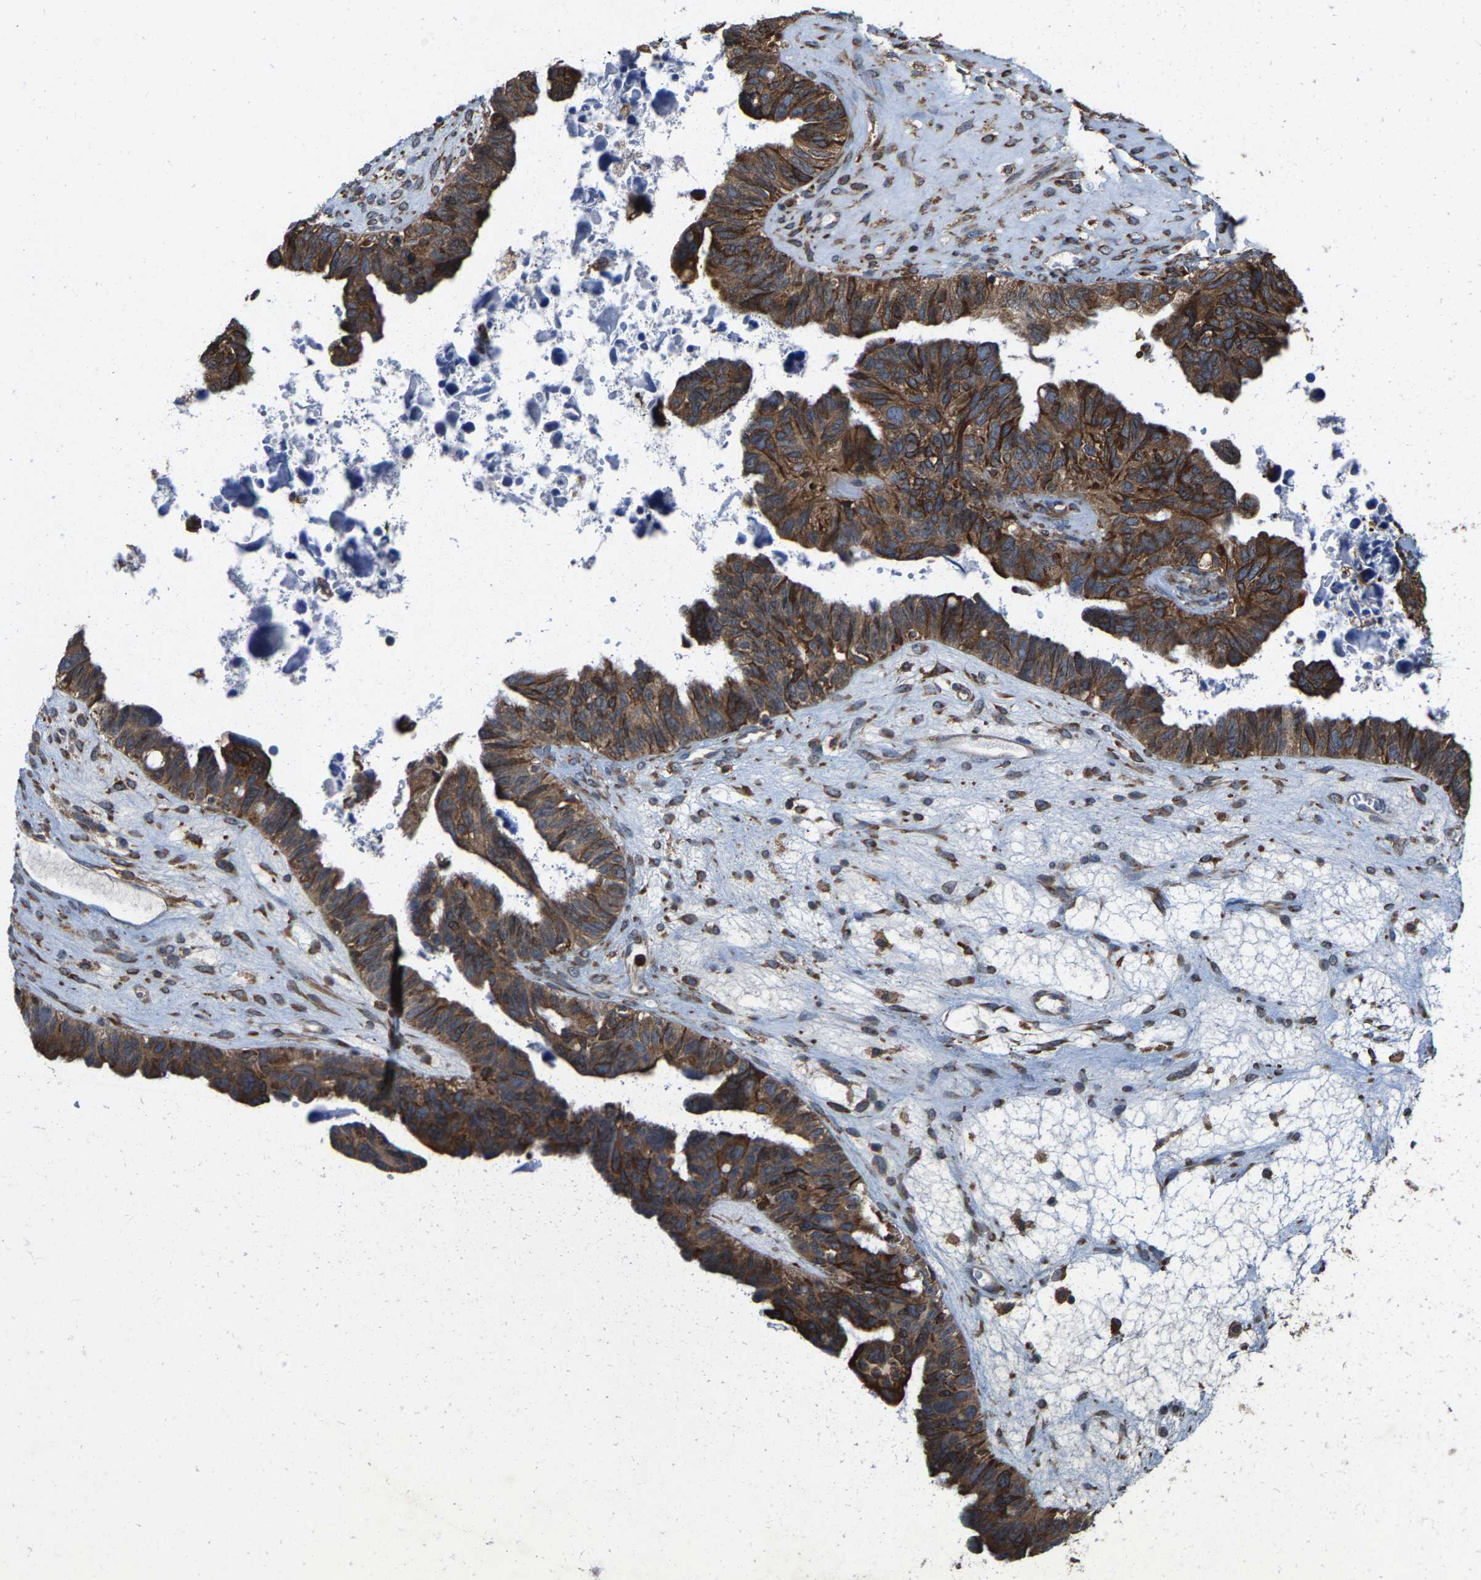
{"staining": {"intensity": "moderate", "quantity": ">75%", "location": "cytoplasmic/membranous"}, "tissue": "ovarian cancer", "cell_type": "Tumor cells", "image_type": "cancer", "snomed": [{"axis": "morphology", "description": "Cystadenocarcinoma, serous, NOS"}, {"axis": "topography", "description": "Ovary"}], "caption": "Brown immunohistochemical staining in human ovarian cancer (serous cystadenocarcinoma) exhibits moderate cytoplasmic/membranous staining in about >75% of tumor cells.", "gene": "FGD3", "patient": {"sex": "female", "age": 79}}